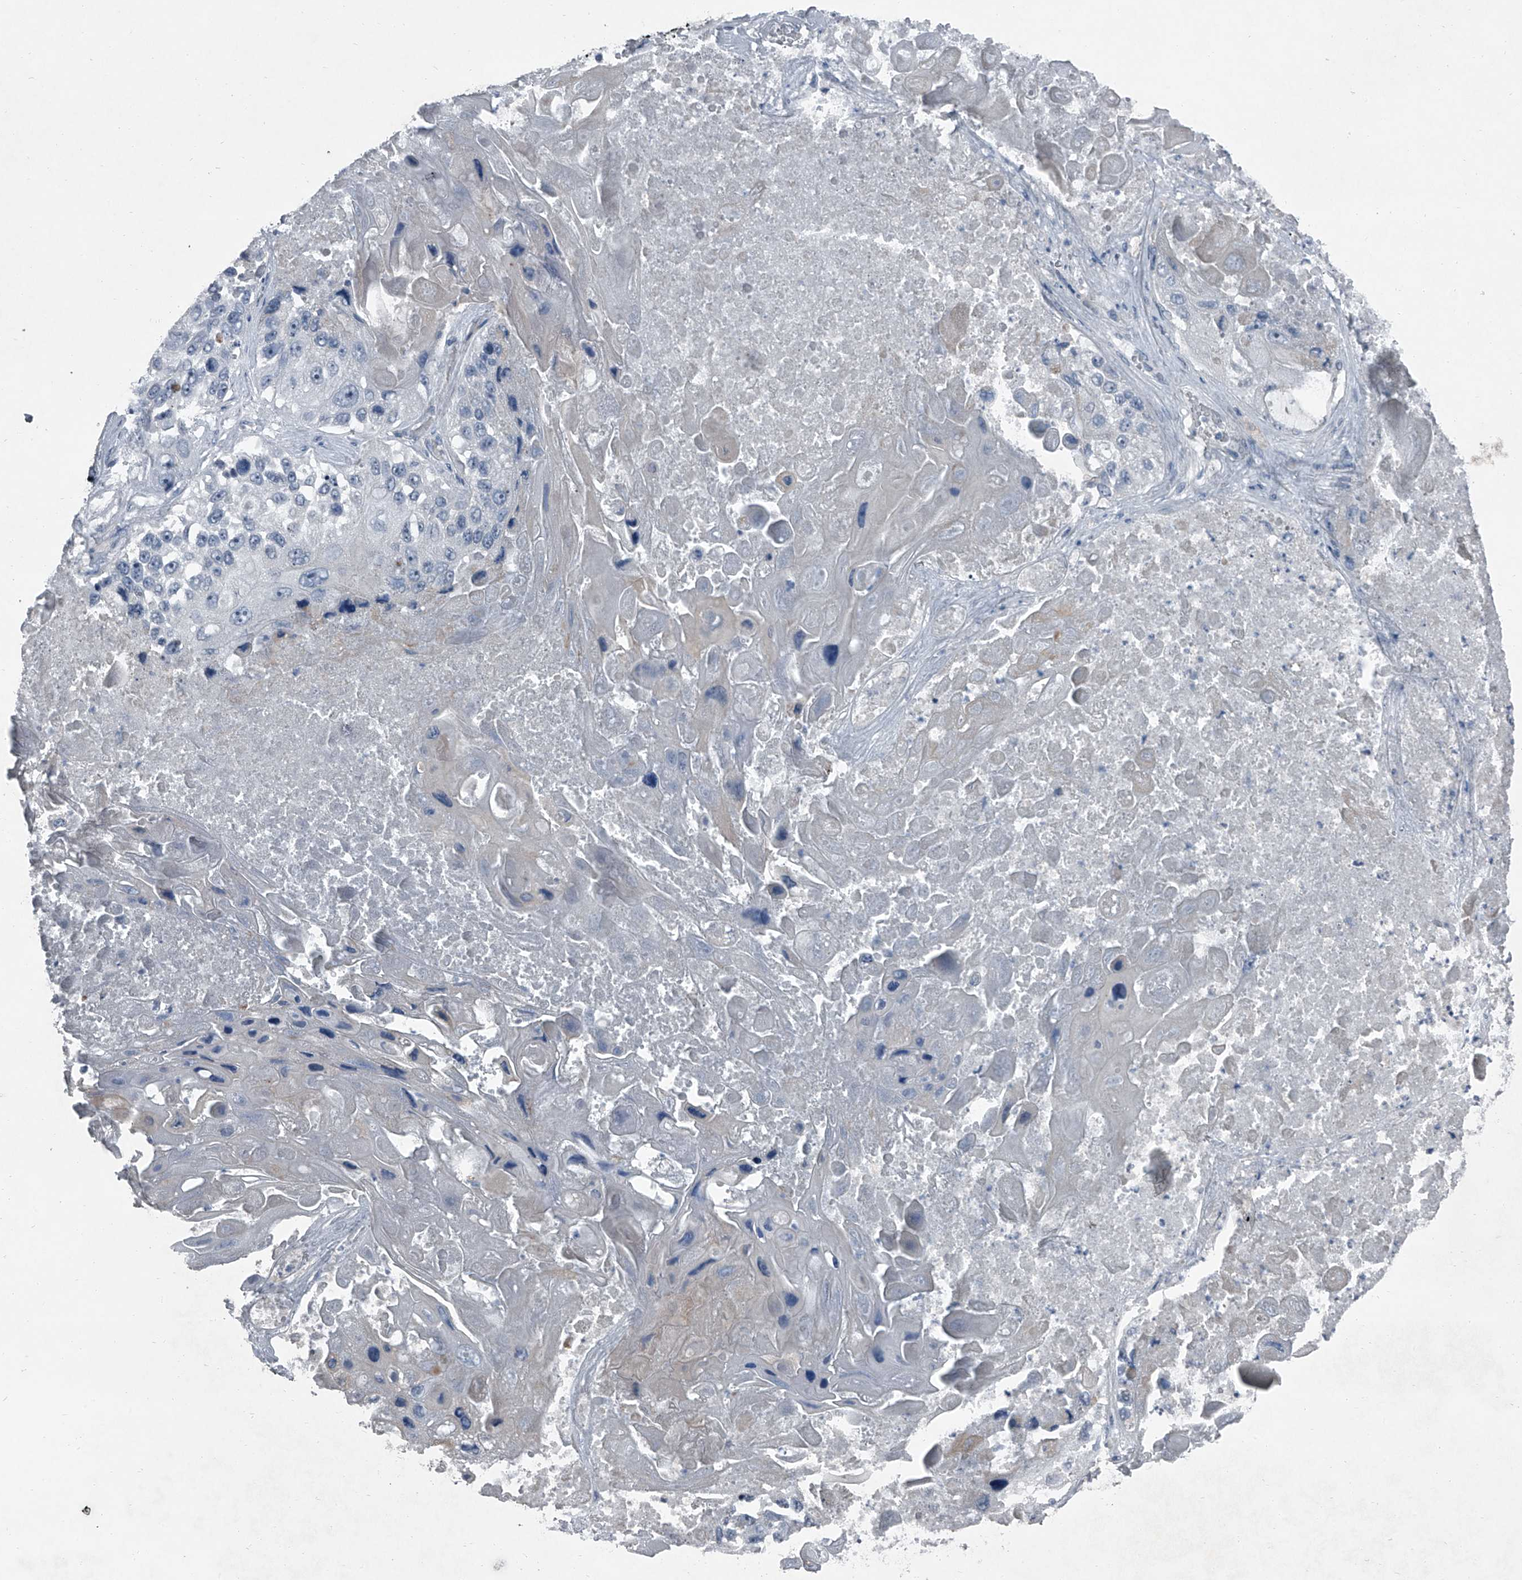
{"staining": {"intensity": "negative", "quantity": "none", "location": "none"}, "tissue": "lung cancer", "cell_type": "Tumor cells", "image_type": "cancer", "snomed": [{"axis": "morphology", "description": "Squamous cell carcinoma, NOS"}, {"axis": "topography", "description": "Lung"}], "caption": "Tumor cells are negative for brown protein staining in lung cancer.", "gene": "HEPHL1", "patient": {"sex": "male", "age": 61}}